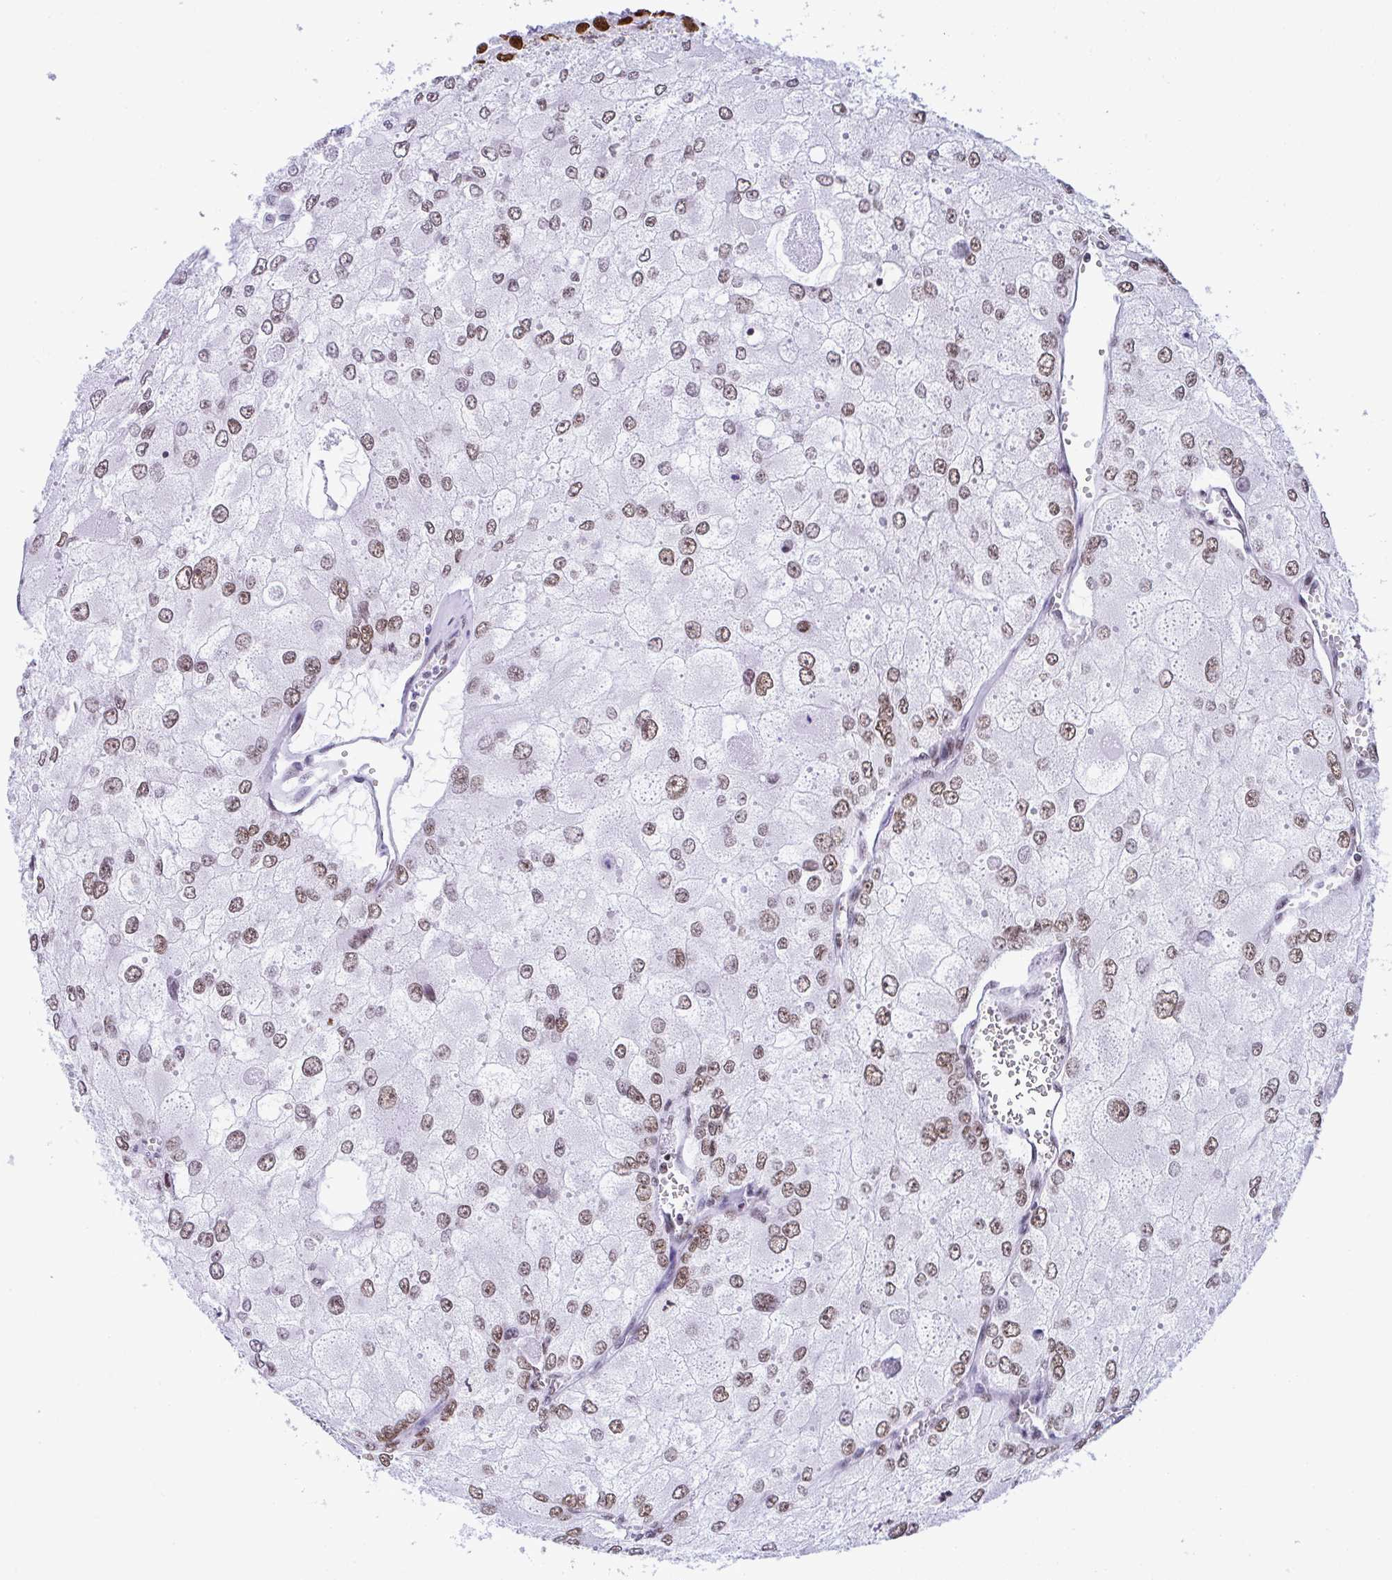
{"staining": {"intensity": "moderate", "quantity": ">75%", "location": "nuclear"}, "tissue": "renal cancer", "cell_type": "Tumor cells", "image_type": "cancer", "snomed": [{"axis": "morphology", "description": "Adenocarcinoma, NOS"}, {"axis": "topography", "description": "Kidney"}], "caption": "Human renal cancer stained for a protein (brown) exhibits moderate nuclear positive expression in approximately >75% of tumor cells.", "gene": "DDX52", "patient": {"sex": "female", "age": 70}}